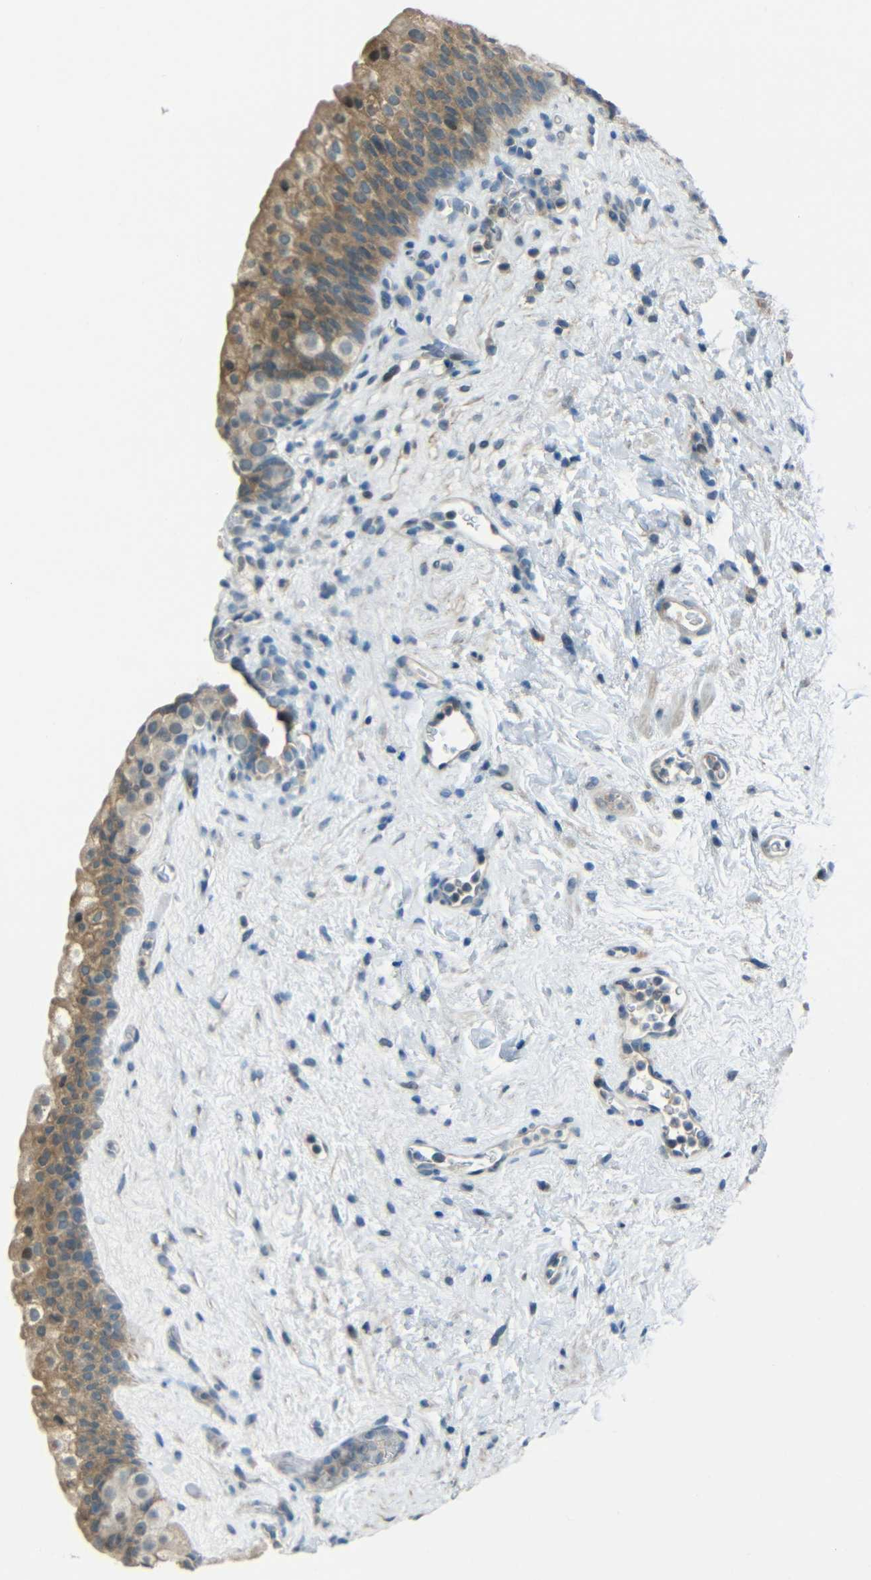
{"staining": {"intensity": "moderate", "quantity": ">75%", "location": "cytoplasmic/membranous"}, "tissue": "urinary bladder", "cell_type": "Urothelial cells", "image_type": "normal", "snomed": [{"axis": "morphology", "description": "Normal tissue, NOS"}, {"axis": "topography", "description": "Urinary bladder"}], "caption": "Urinary bladder stained with immunohistochemistry (IHC) displays moderate cytoplasmic/membranous expression in approximately >75% of urothelial cells. (Brightfield microscopy of DAB IHC at high magnification).", "gene": "ANKRD22", "patient": {"sex": "female", "age": 64}}